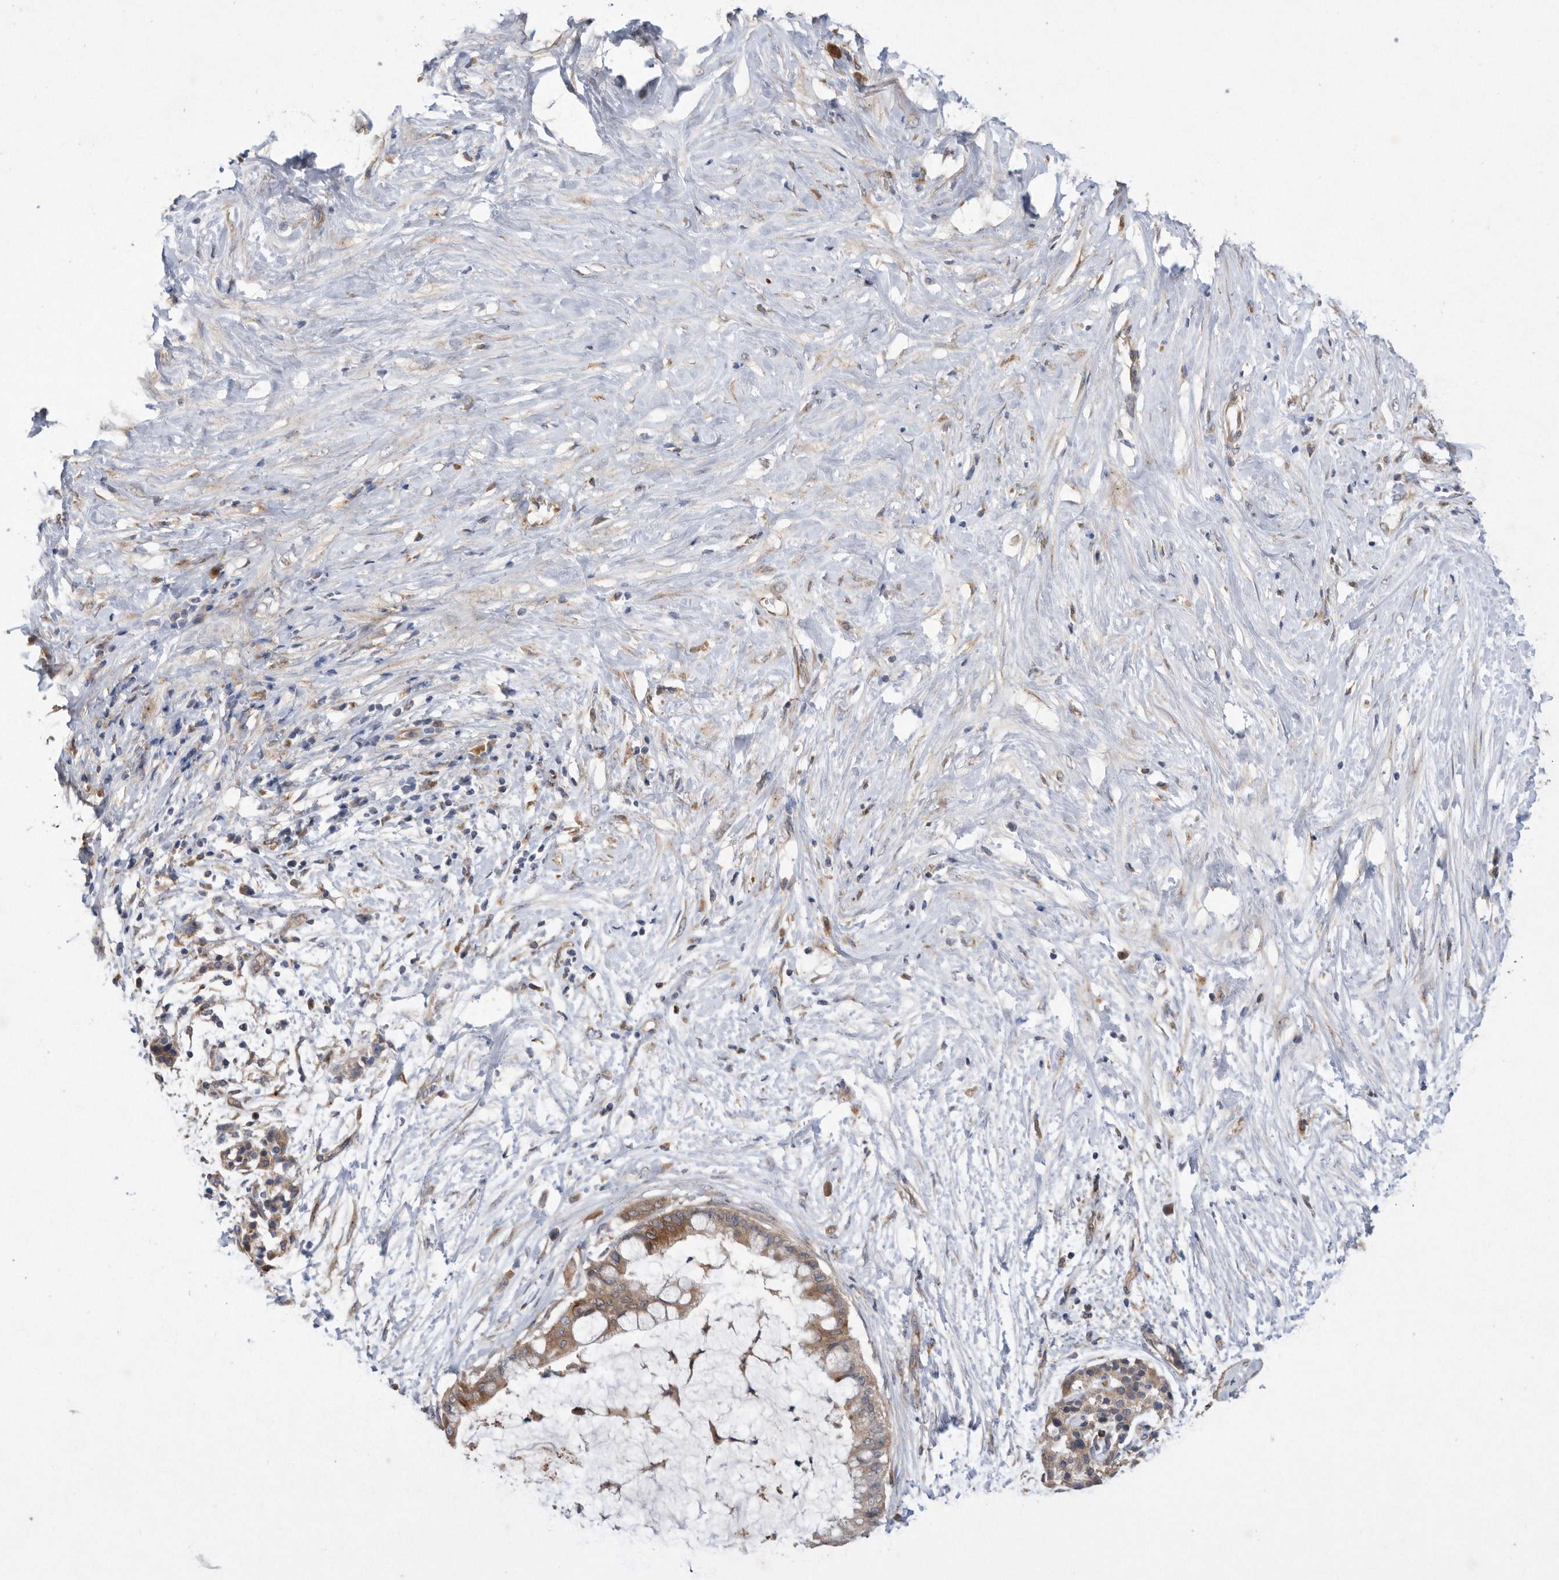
{"staining": {"intensity": "moderate", "quantity": ">75%", "location": "cytoplasmic/membranous"}, "tissue": "pancreatic cancer", "cell_type": "Tumor cells", "image_type": "cancer", "snomed": [{"axis": "morphology", "description": "Adenocarcinoma, NOS"}, {"axis": "topography", "description": "Pancreas"}], "caption": "Protein expression analysis of pancreatic adenocarcinoma reveals moderate cytoplasmic/membranous staining in approximately >75% of tumor cells.", "gene": "PON2", "patient": {"sex": "male", "age": 41}}